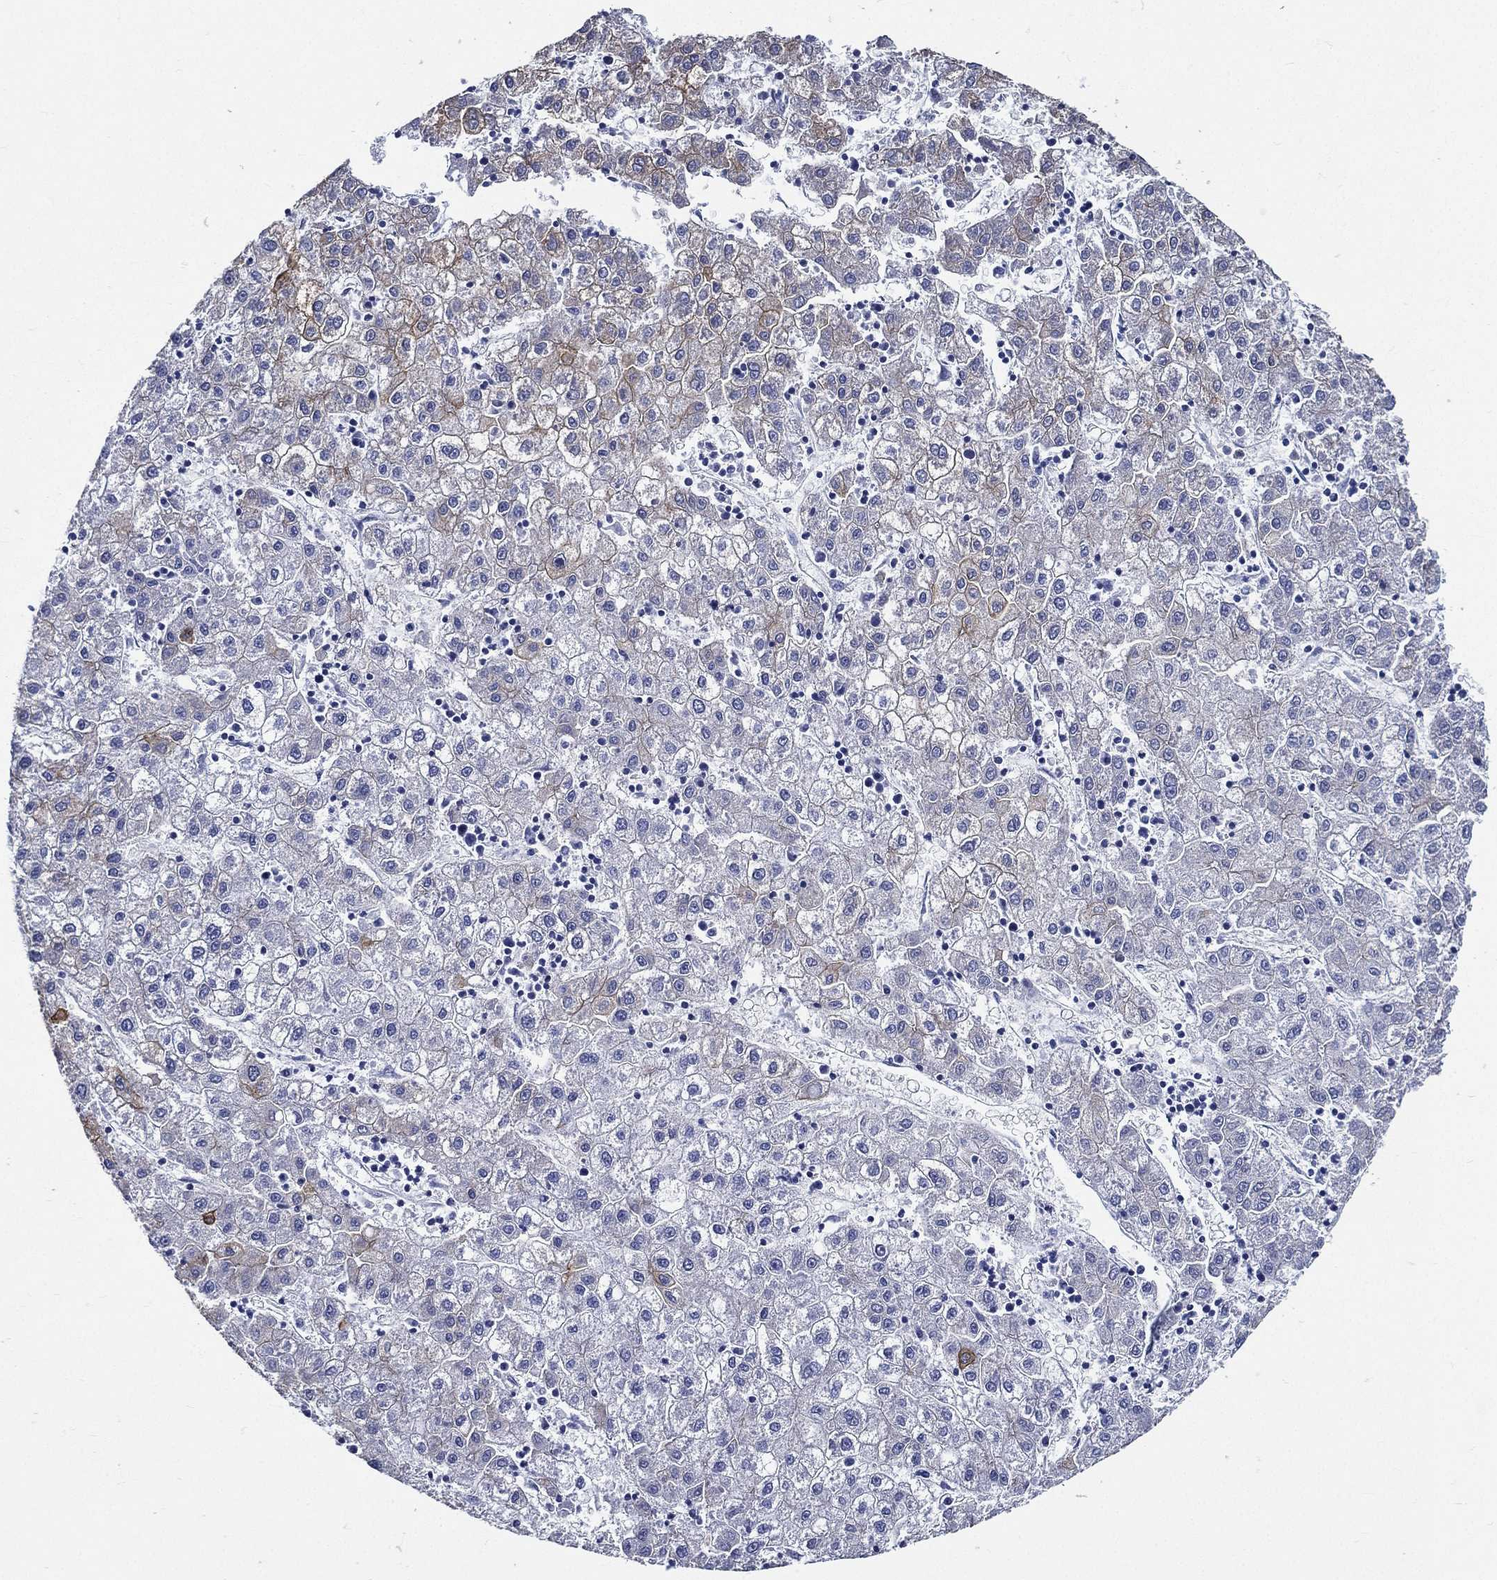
{"staining": {"intensity": "strong", "quantity": "<25%", "location": "cytoplasmic/membranous"}, "tissue": "liver cancer", "cell_type": "Tumor cells", "image_type": "cancer", "snomed": [{"axis": "morphology", "description": "Carcinoma, Hepatocellular, NOS"}, {"axis": "topography", "description": "Liver"}], "caption": "Approximately <25% of tumor cells in hepatocellular carcinoma (liver) demonstrate strong cytoplasmic/membranous protein expression as visualized by brown immunohistochemical staining.", "gene": "NEDD9", "patient": {"sex": "male", "age": 72}}